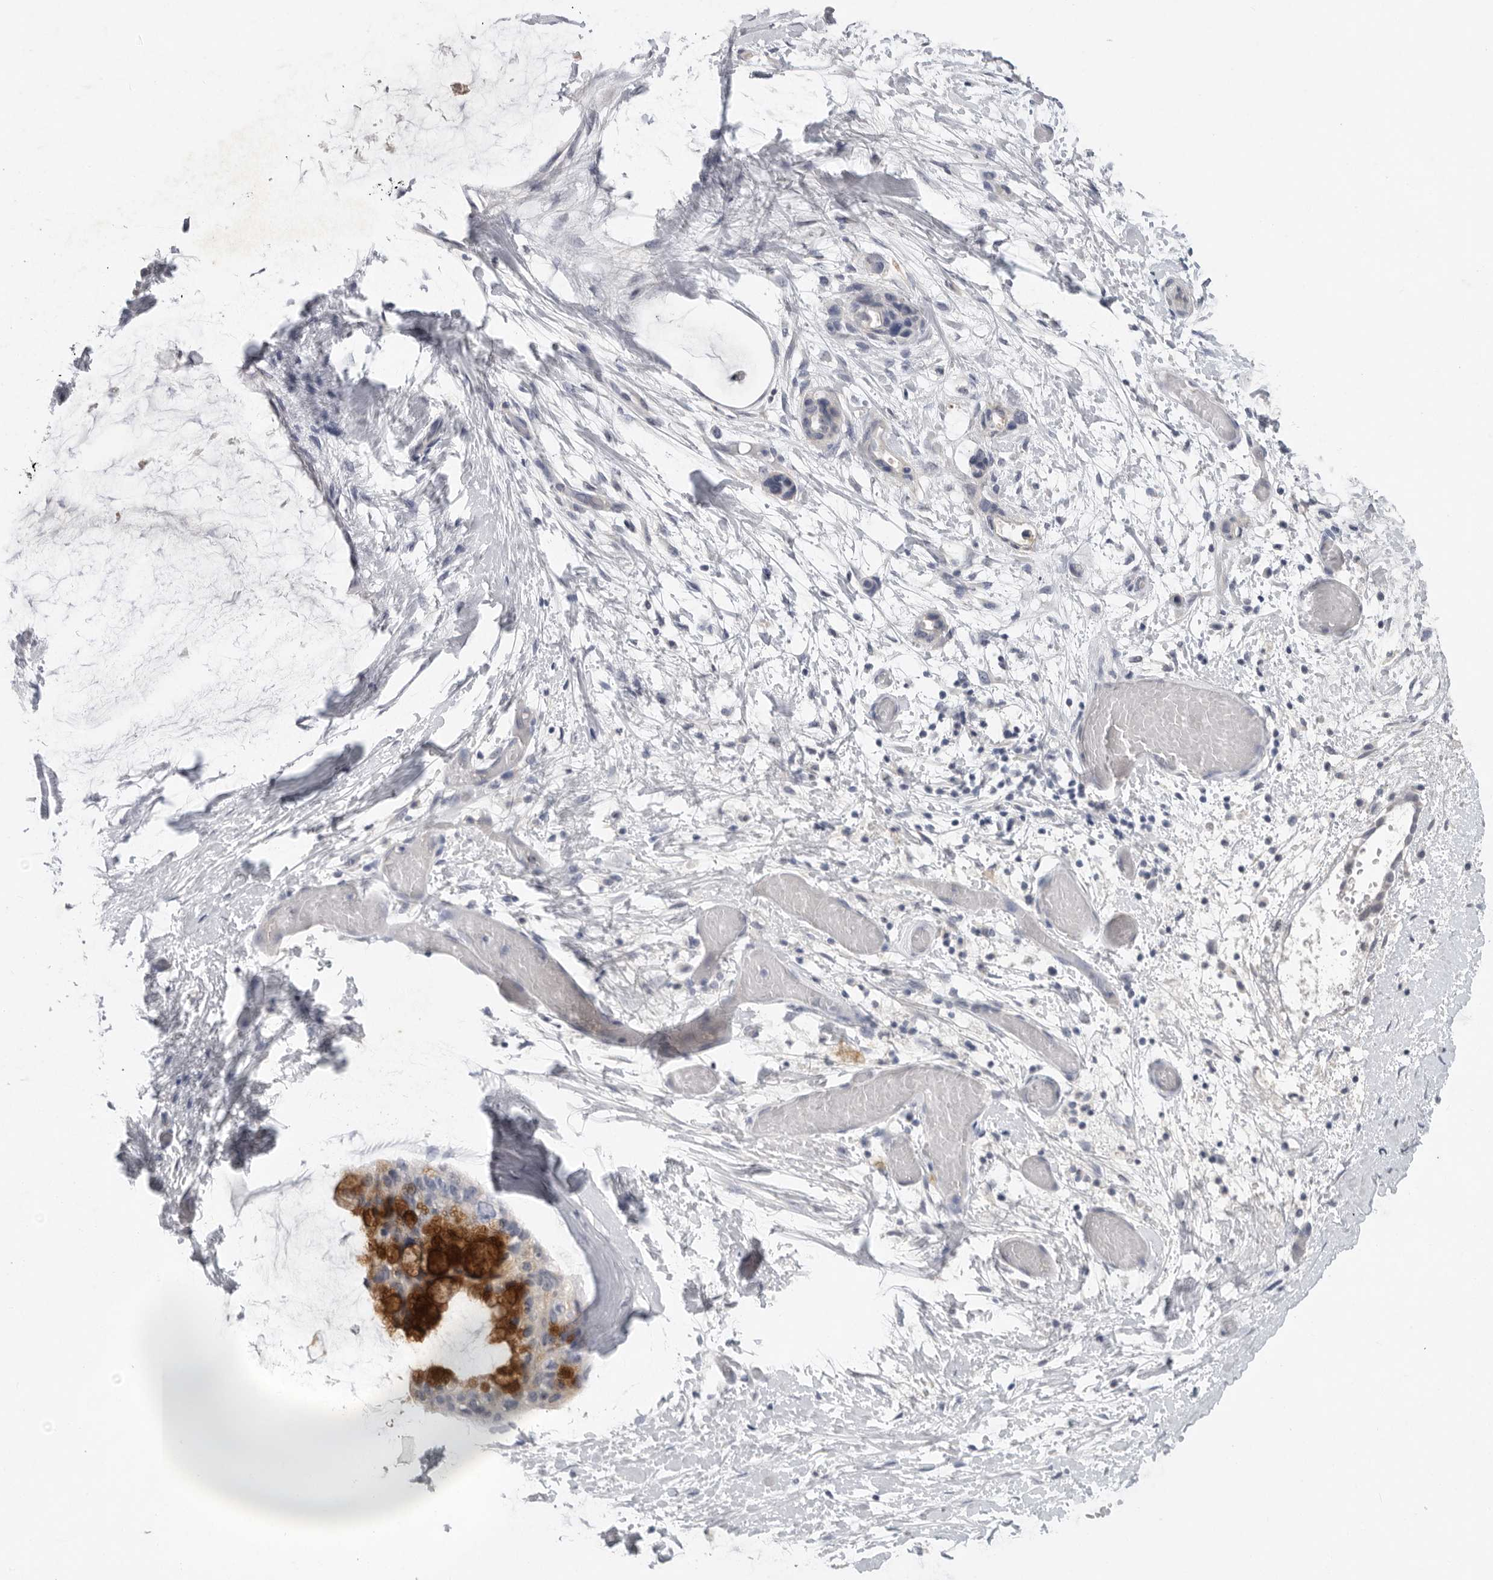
{"staining": {"intensity": "strong", "quantity": ">75%", "location": "cytoplasmic/membranous"}, "tissue": "ovarian cancer", "cell_type": "Tumor cells", "image_type": "cancer", "snomed": [{"axis": "morphology", "description": "Cystadenocarcinoma, mucinous, NOS"}, {"axis": "topography", "description": "Ovary"}], "caption": "Mucinous cystadenocarcinoma (ovarian) was stained to show a protein in brown. There is high levels of strong cytoplasmic/membranous staining in approximately >75% of tumor cells. (Brightfield microscopy of DAB IHC at high magnification).", "gene": "REG4", "patient": {"sex": "female", "age": 39}}